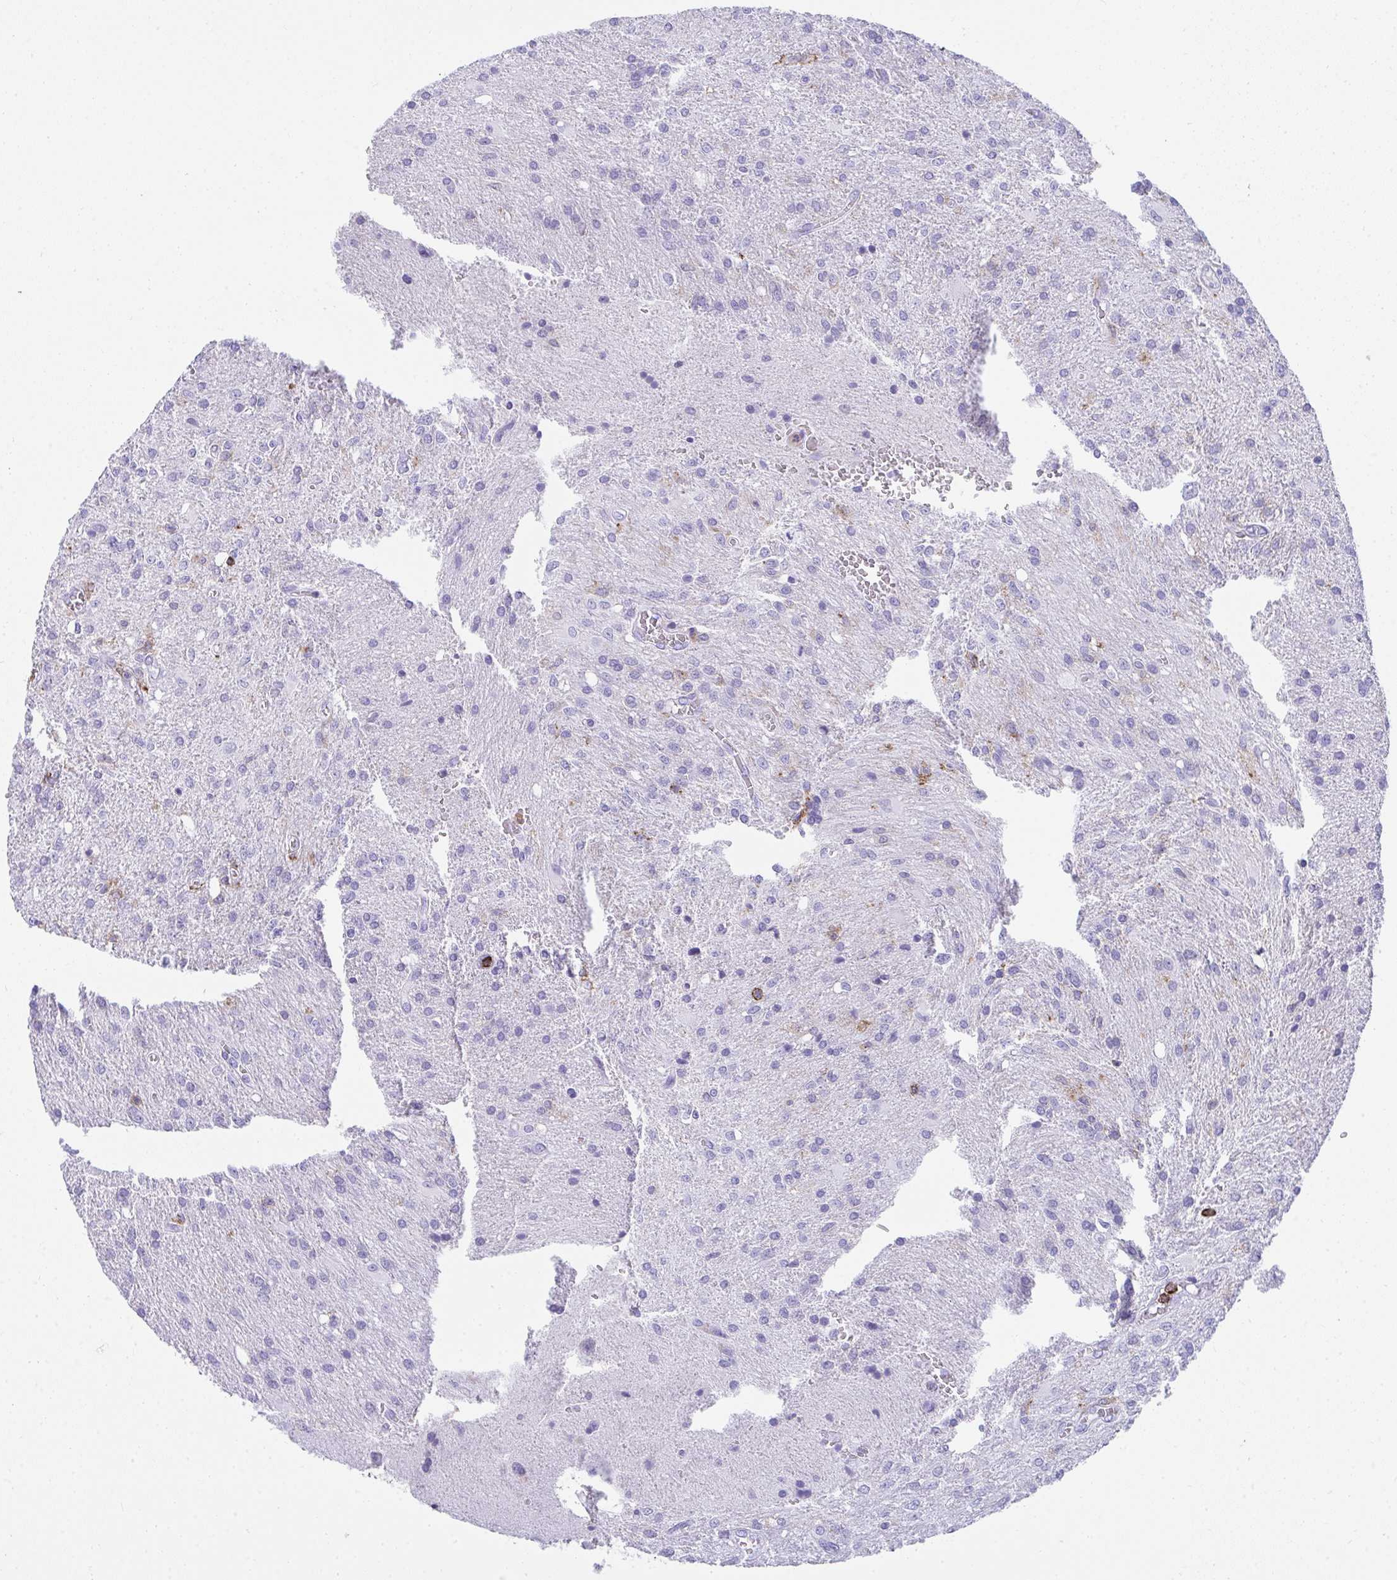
{"staining": {"intensity": "negative", "quantity": "none", "location": "none"}, "tissue": "glioma", "cell_type": "Tumor cells", "image_type": "cancer", "snomed": [{"axis": "morphology", "description": "Glioma, malignant, Low grade"}, {"axis": "topography", "description": "Brain"}], "caption": "This is an immunohistochemistry photomicrograph of human glioma. There is no staining in tumor cells.", "gene": "SPN", "patient": {"sex": "male", "age": 66}}